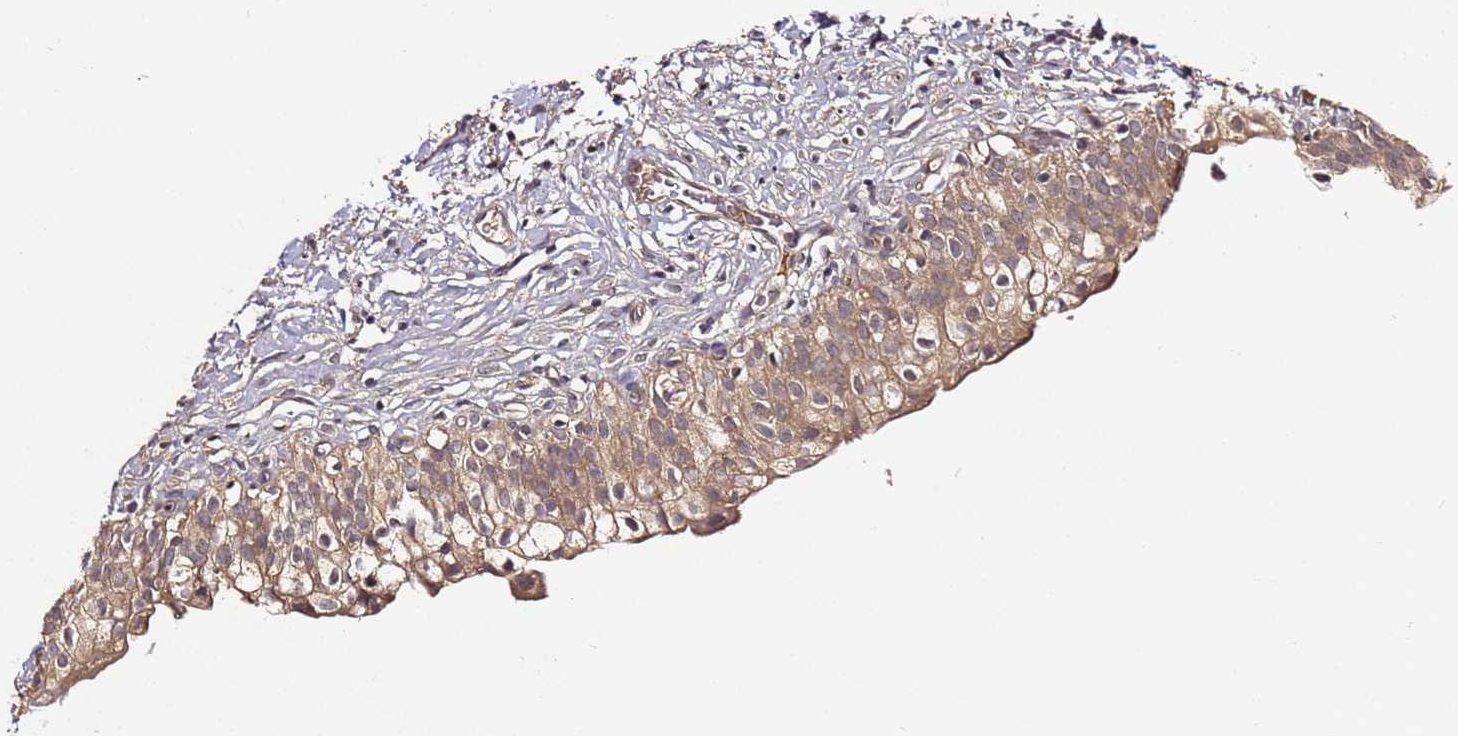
{"staining": {"intensity": "moderate", "quantity": ">75%", "location": "cytoplasmic/membranous"}, "tissue": "urinary bladder", "cell_type": "Urothelial cells", "image_type": "normal", "snomed": [{"axis": "morphology", "description": "Normal tissue, NOS"}, {"axis": "topography", "description": "Urinary bladder"}], "caption": "The immunohistochemical stain highlights moderate cytoplasmic/membranous positivity in urothelial cells of unremarkable urinary bladder. The staining was performed using DAB (3,3'-diaminobenzidine) to visualize the protein expression in brown, while the nuclei were stained in blue with hematoxylin (Magnification: 20x).", "gene": "C6orf136", "patient": {"sex": "male", "age": 55}}